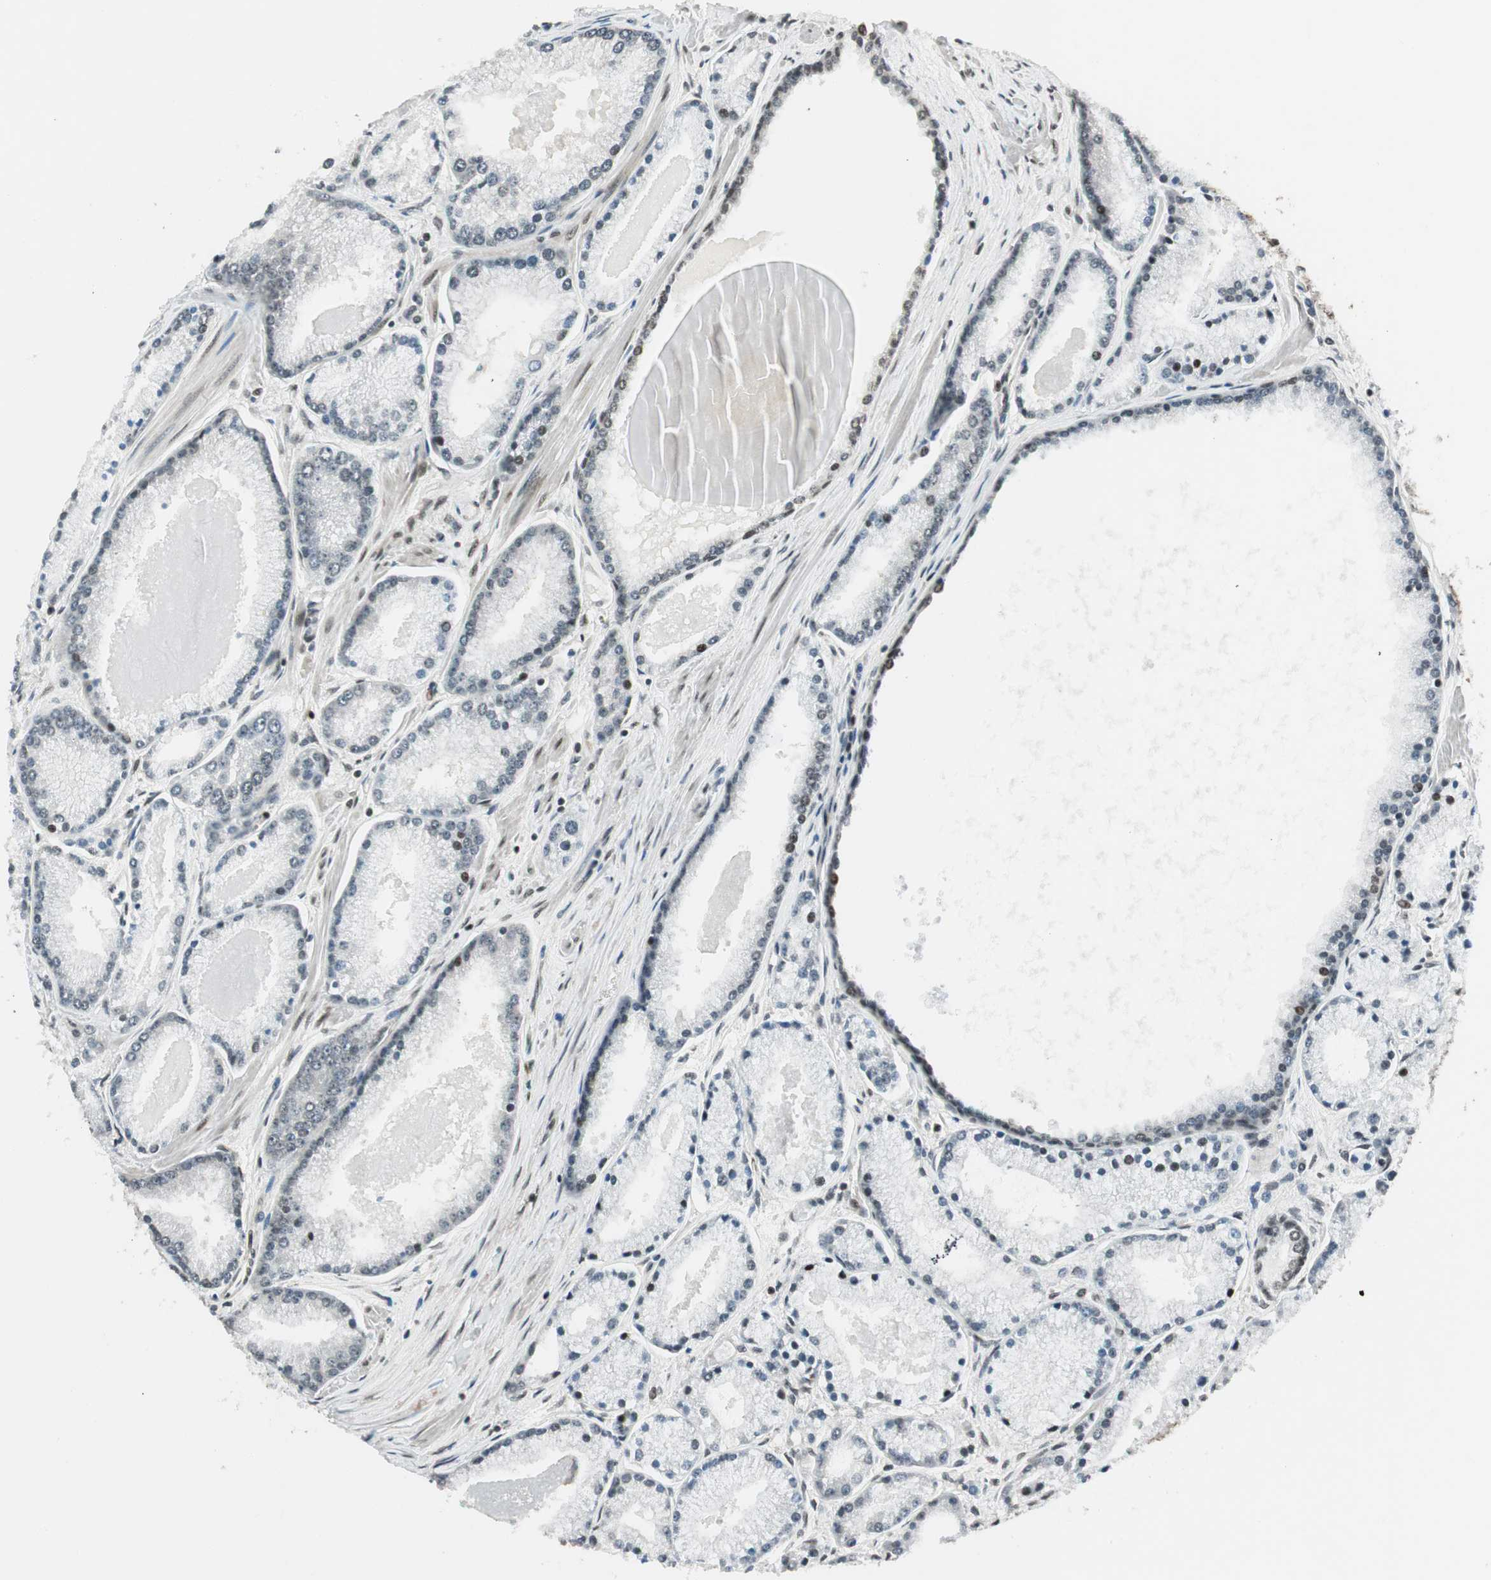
{"staining": {"intensity": "moderate", "quantity": "<25%", "location": "nuclear"}, "tissue": "prostate cancer", "cell_type": "Tumor cells", "image_type": "cancer", "snomed": [{"axis": "morphology", "description": "Adenocarcinoma, High grade"}, {"axis": "topography", "description": "Prostate"}], "caption": "About <25% of tumor cells in human prostate cancer display moderate nuclear protein staining as visualized by brown immunohistochemical staining.", "gene": "RING1", "patient": {"sex": "male", "age": 61}}